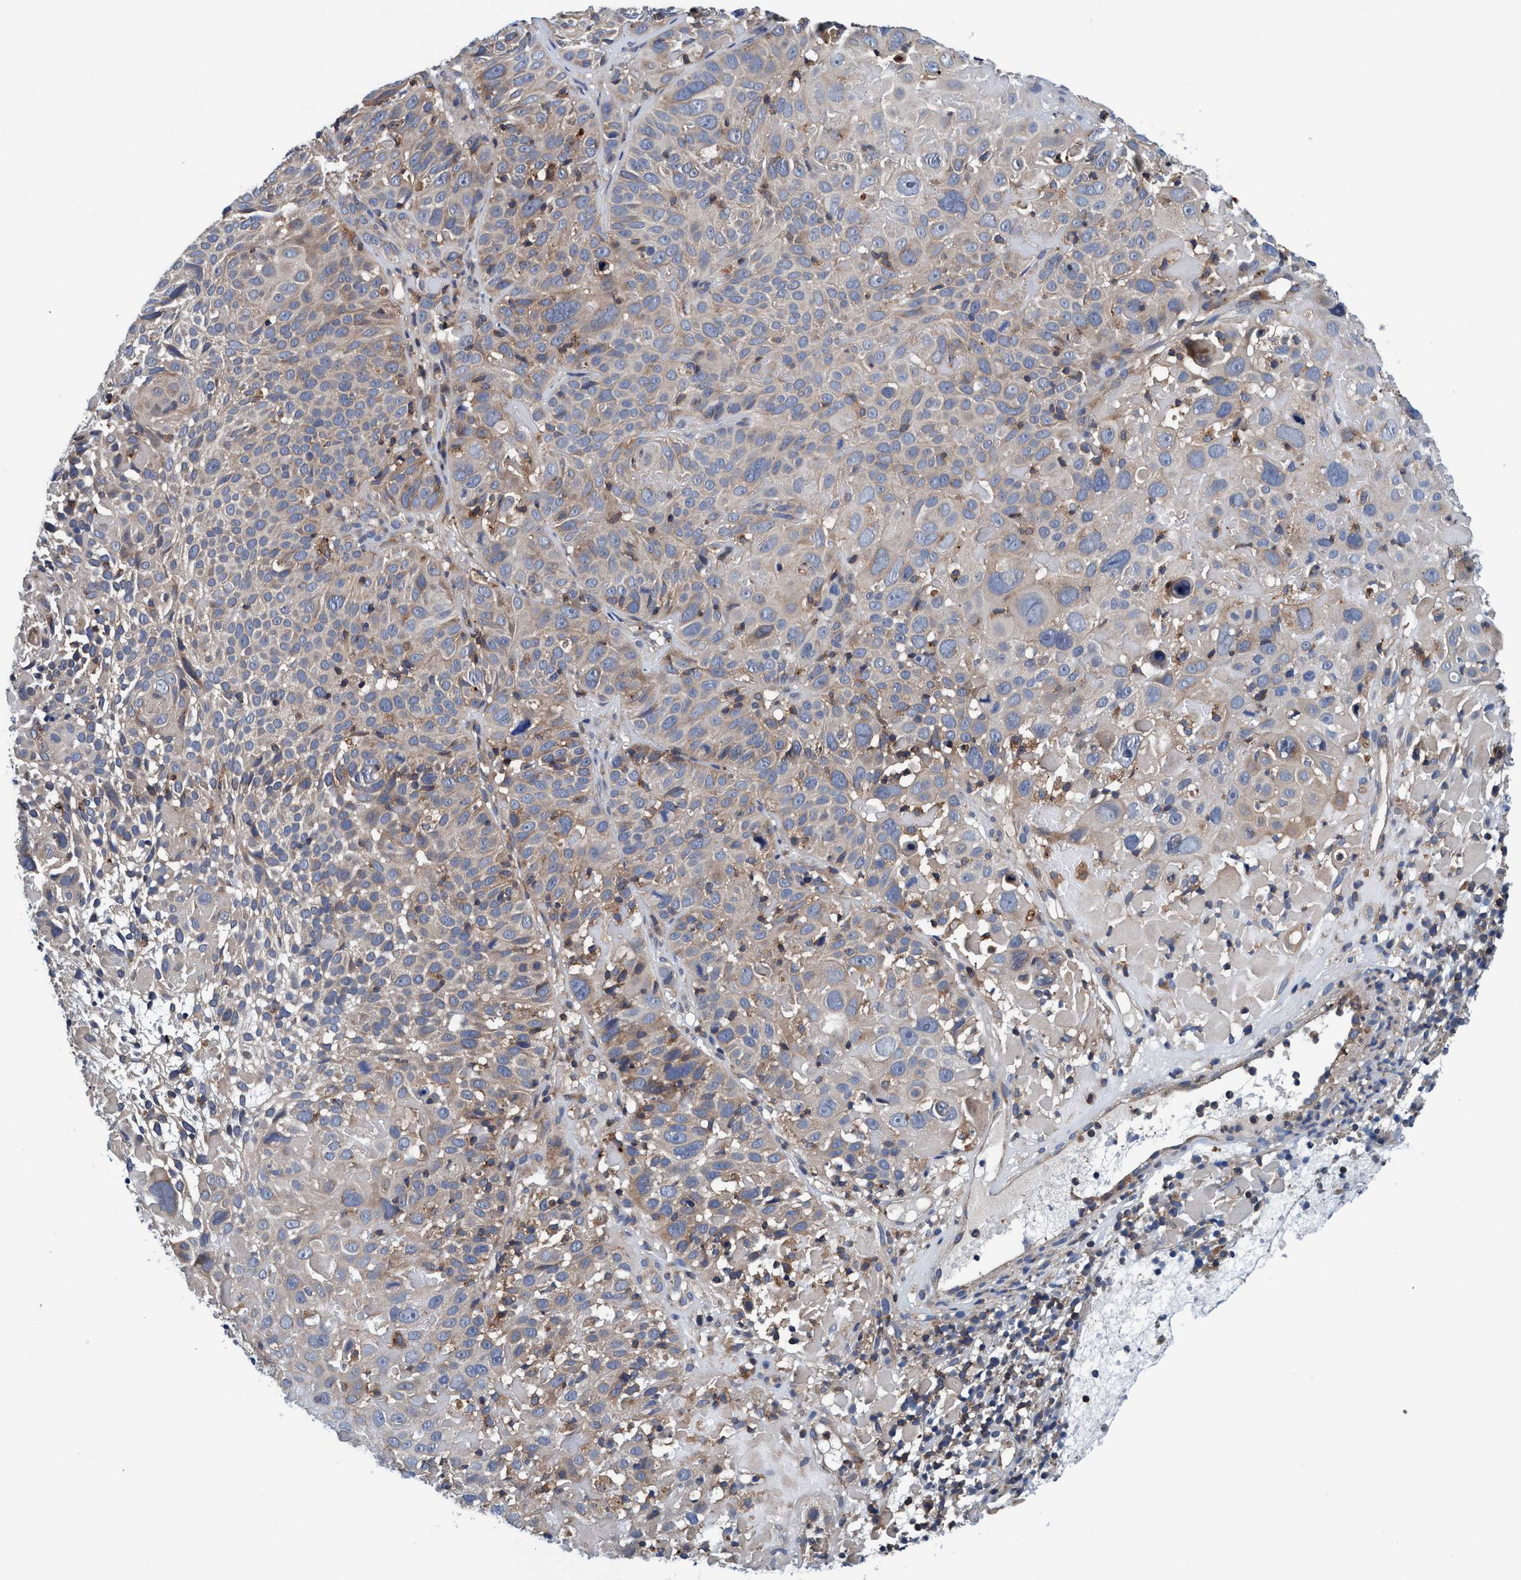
{"staining": {"intensity": "weak", "quantity": "<25%", "location": "cytoplasmic/membranous"}, "tissue": "cervical cancer", "cell_type": "Tumor cells", "image_type": "cancer", "snomed": [{"axis": "morphology", "description": "Squamous cell carcinoma, NOS"}, {"axis": "topography", "description": "Cervix"}], "caption": "This is a photomicrograph of immunohistochemistry staining of cervical squamous cell carcinoma, which shows no expression in tumor cells.", "gene": "ENDOG", "patient": {"sex": "female", "age": 74}}